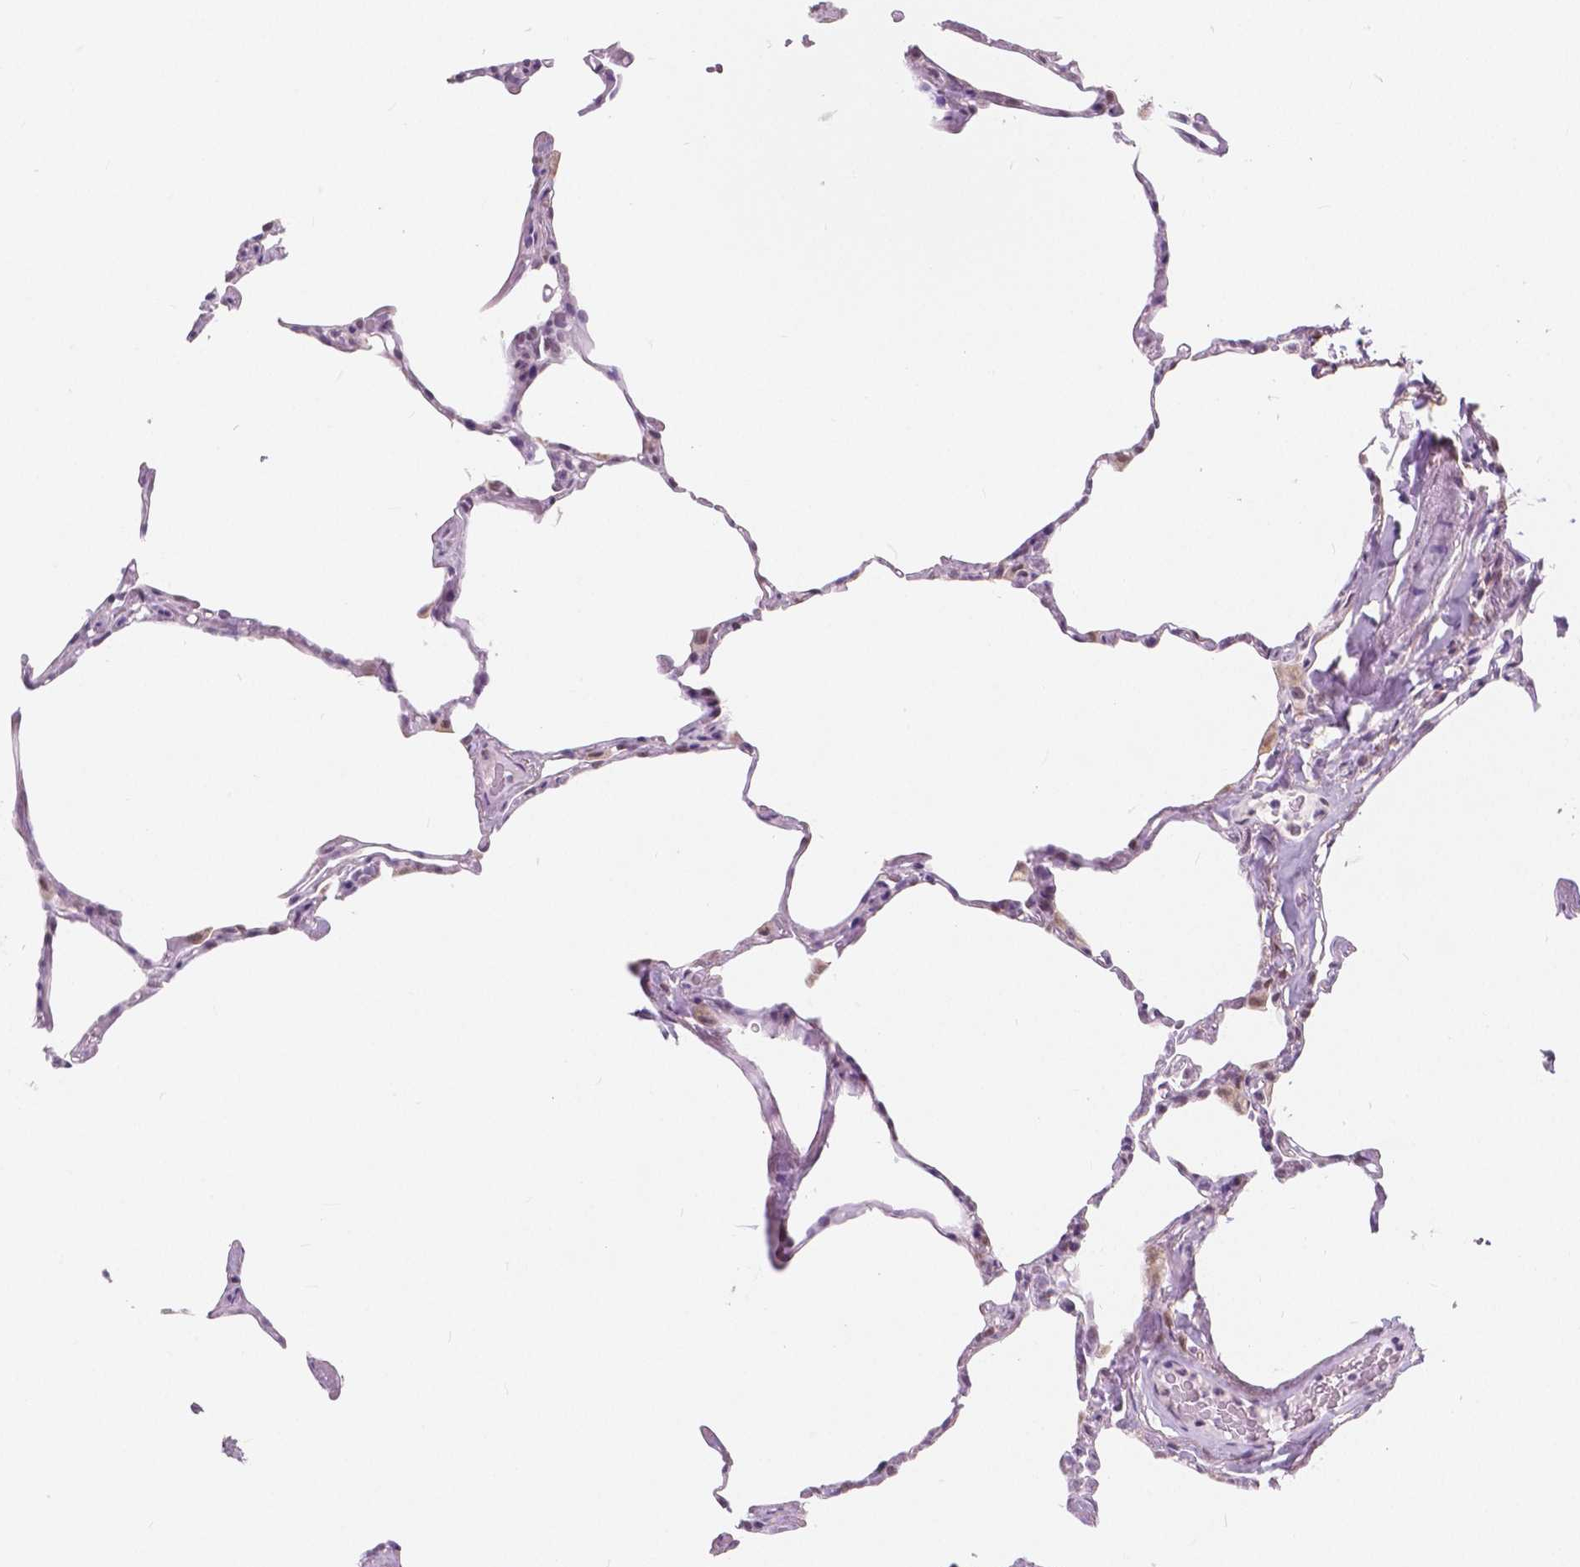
{"staining": {"intensity": "negative", "quantity": "none", "location": "none"}, "tissue": "lung", "cell_type": "Alveolar cells", "image_type": "normal", "snomed": [{"axis": "morphology", "description": "Normal tissue, NOS"}, {"axis": "topography", "description": "Lung"}], "caption": "Immunohistochemistry (IHC) micrograph of unremarkable lung stained for a protein (brown), which demonstrates no expression in alveolar cells.", "gene": "NOLC1", "patient": {"sex": "male", "age": 65}}